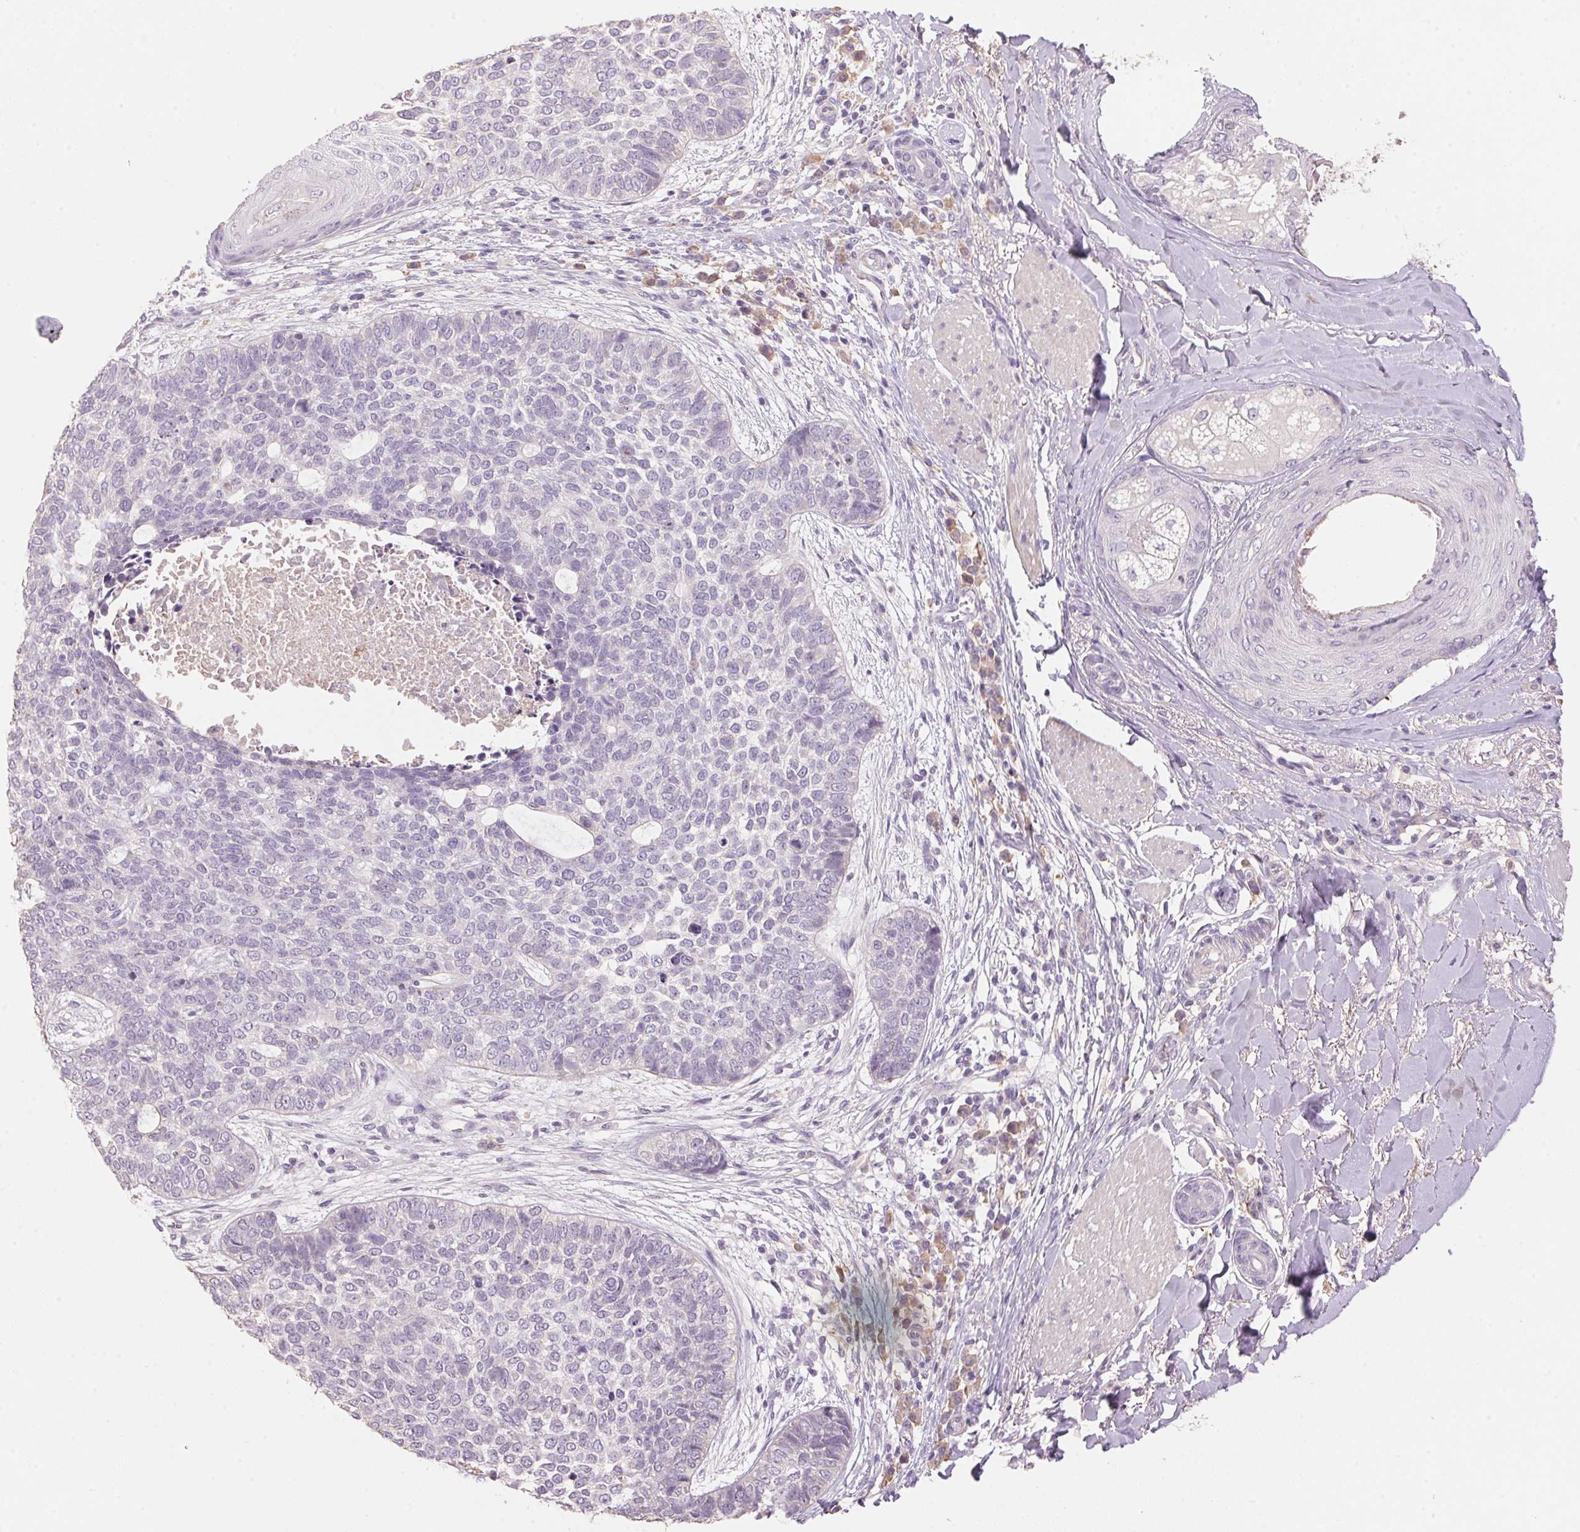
{"staining": {"intensity": "negative", "quantity": "none", "location": "none"}, "tissue": "skin cancer", "cell_type": "Tumor cells", "image_type": "cancer", "snomed": [{"axis": "morphology", "description": "Basal cell carcinoma"}, {"axis": "topography", "description": "Skin"}], "caption": "Human skin cancer (basal cell carcinoma) stained for a protein using IHC exhibits no expression in tumor cells.", "gene": "LYZL6", "patient": {"sex": "female", "age": 69}}